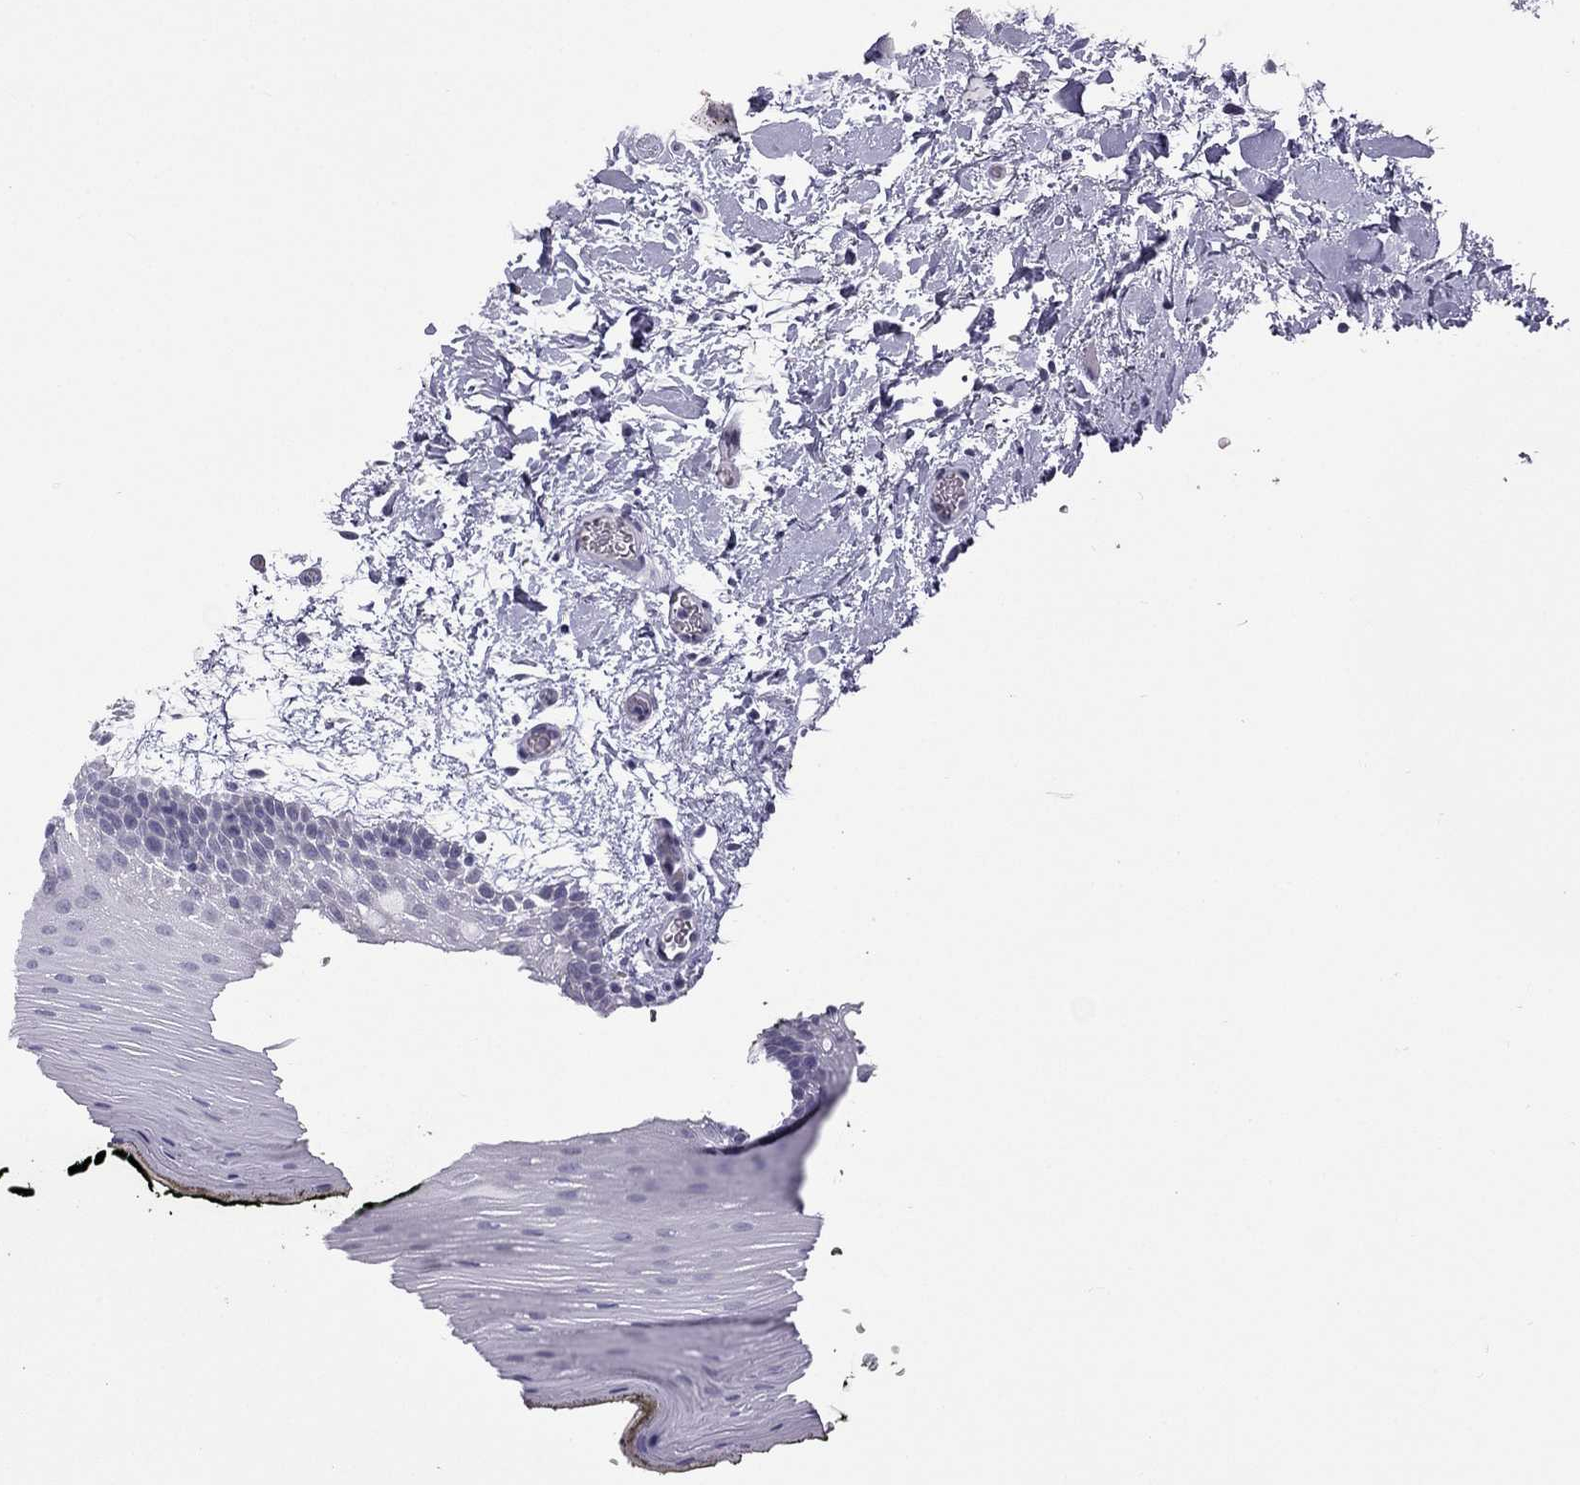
{"staining": {"intensity": "negative", "quantity": "none", "location": "none"}, "tissue": "oral mucosa", "cell_type": "Squamous epithelial cells", "image_type": "normal", "snomed": [{"axis": "morphology", "description": "Normal tissue, NOS"}, {"axis": "topography", "description": "Oral tissue"}, {"axis": "topography", "description": "Head-Neck"}], "caption": "The image demonstrates no significant expression in squamous epithelial cells of oral mucosa.", "gene": "CFAP53", "patient": {"sex": "male", "age": 65}}